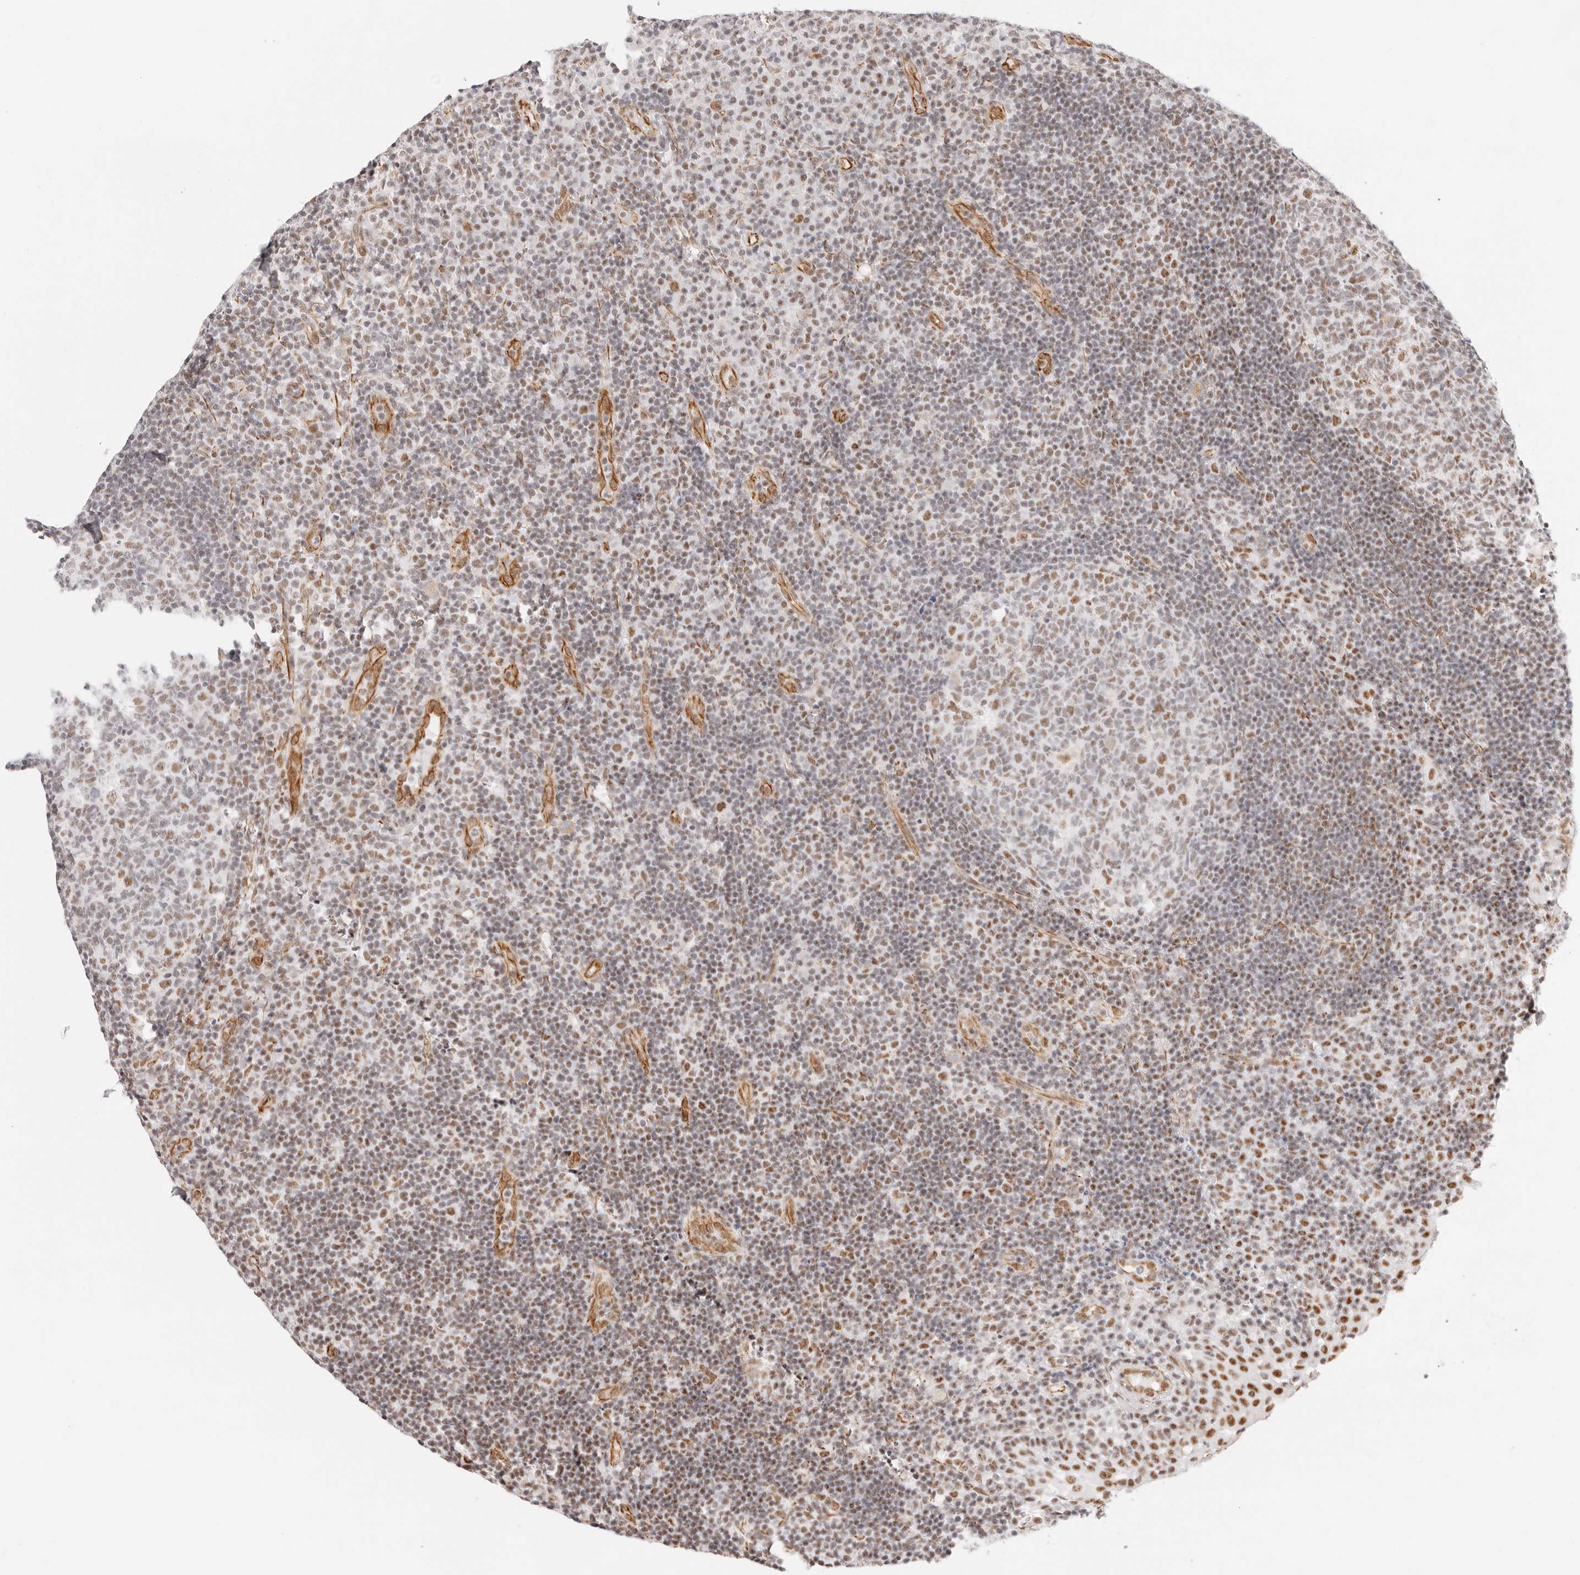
{"staining": {"intensity": "moderate", "quantity": "25%-75%", "location": "nuclear"}, "tissue": "tonsil", "cell_type": "Germinal center cells", "image_type": "normal", "snomed": [{"axis": "morphology", "description": "Normal tissue, NOS"}, {"axis": "topography", "description": "Tonsil"}], "caption": "The histopathology image displays immunohistochemical staining of unremarkable tonsil. There is moderate nuclear expression is appreciated in about 25%-75% of germinal center cells. (IHC, brightfield microscopy, high magnification).", "gene": "ZC3H11A", "patient": {"sex": "female", "age": 40}}